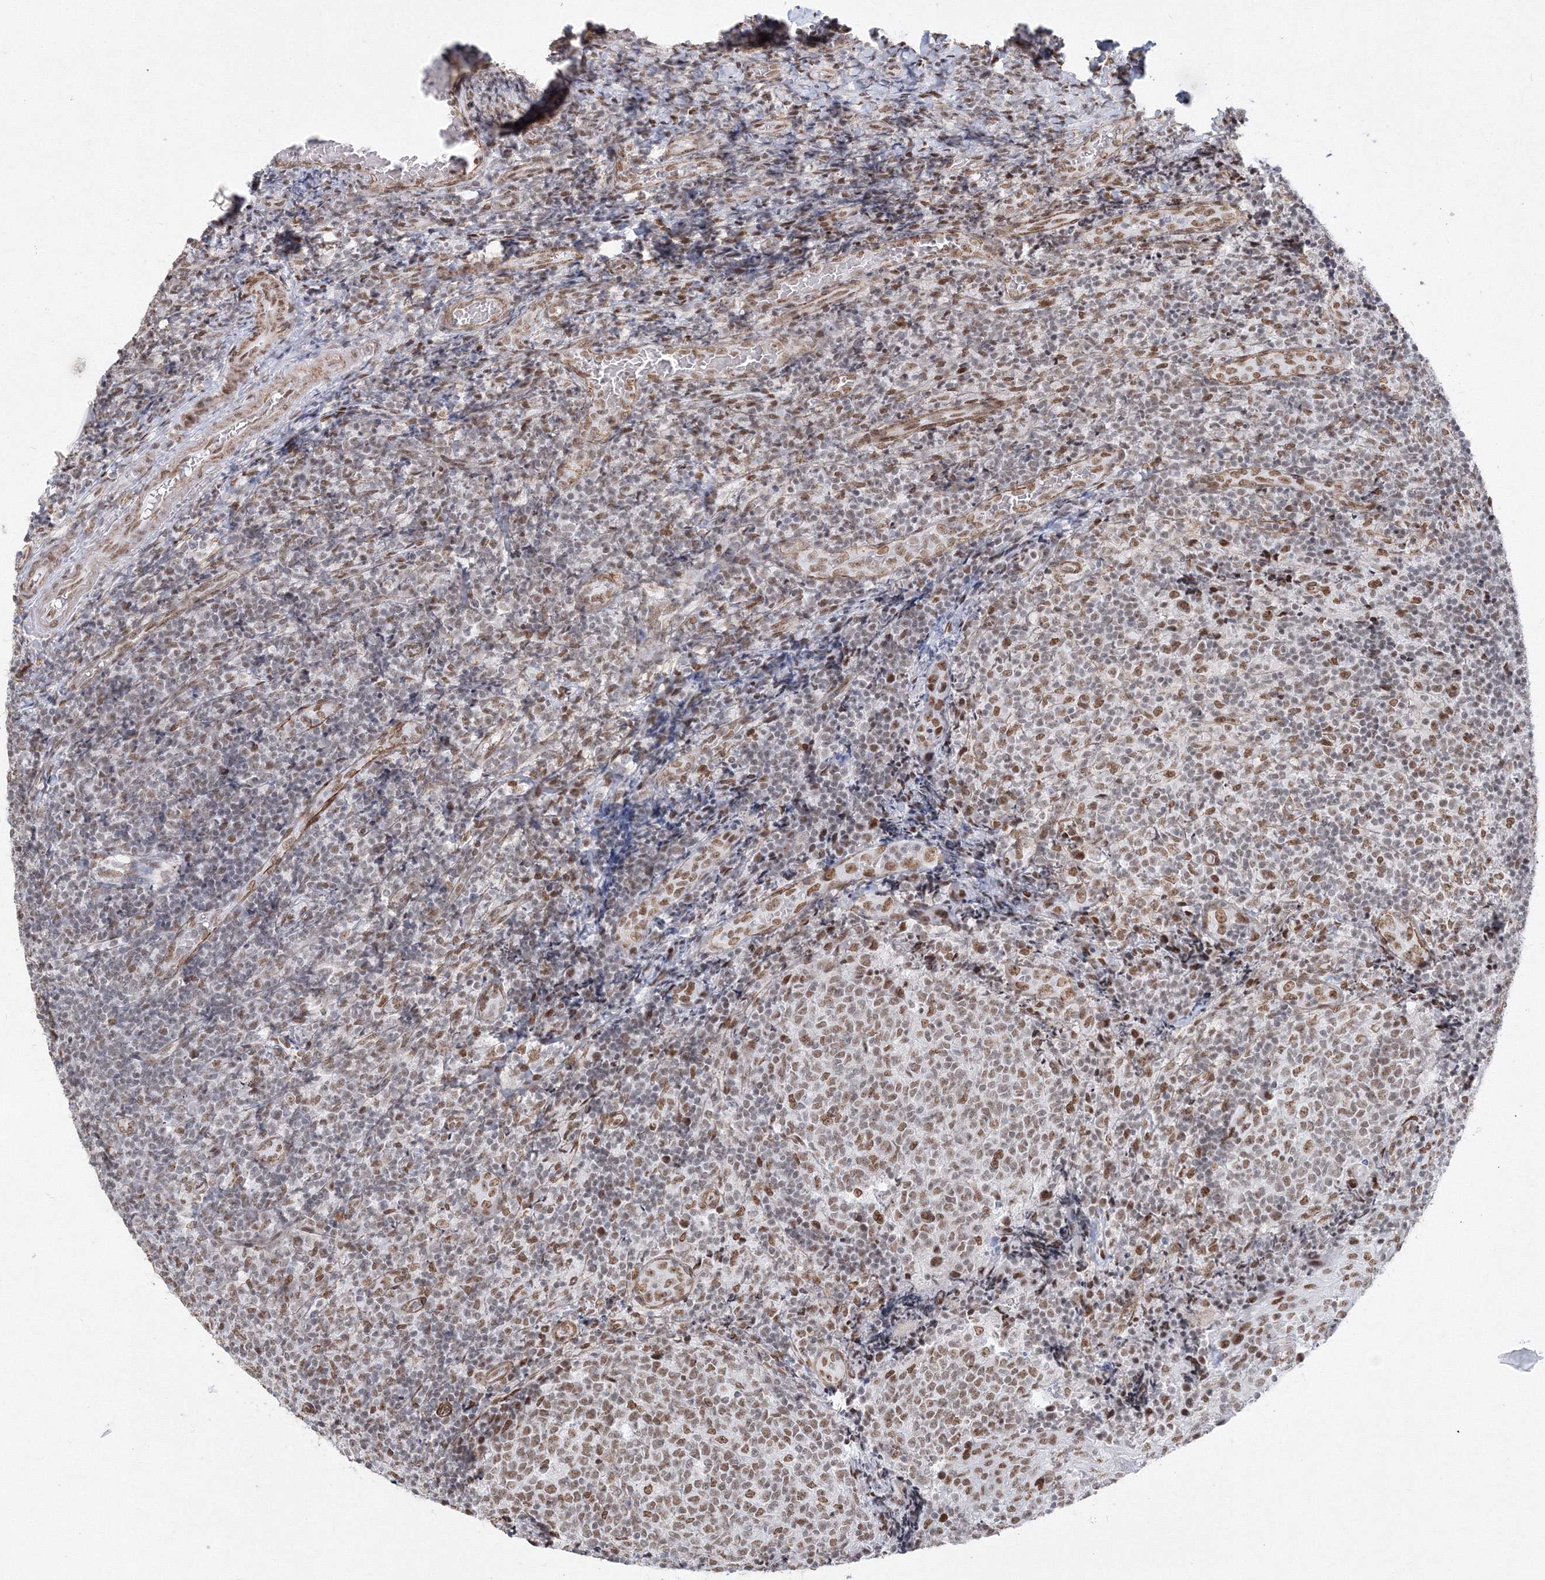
{"staining": {"intensity": "moderate", "quantity": ">75%", "location": "nuclear"}, "tissue": "tonsil", "cell_type": "Germinal center cells", "image_type": "normal", "snomed": [{"axis": "morphology", "description": "Normal tissue, NOS"}, {"axis": "topography", "description": "Tonsil"}], "caption": "The micrograph displays a brown stain indicating the presence of a protein in the nuclear of germinal center cells in tonsil. (Stains: DAB in brown, nuclei in blue, Microscopy: brightfield microscopy at high magnification).", "gene": "ZNF638", "patient": {"sex": "female", "age": 19}}